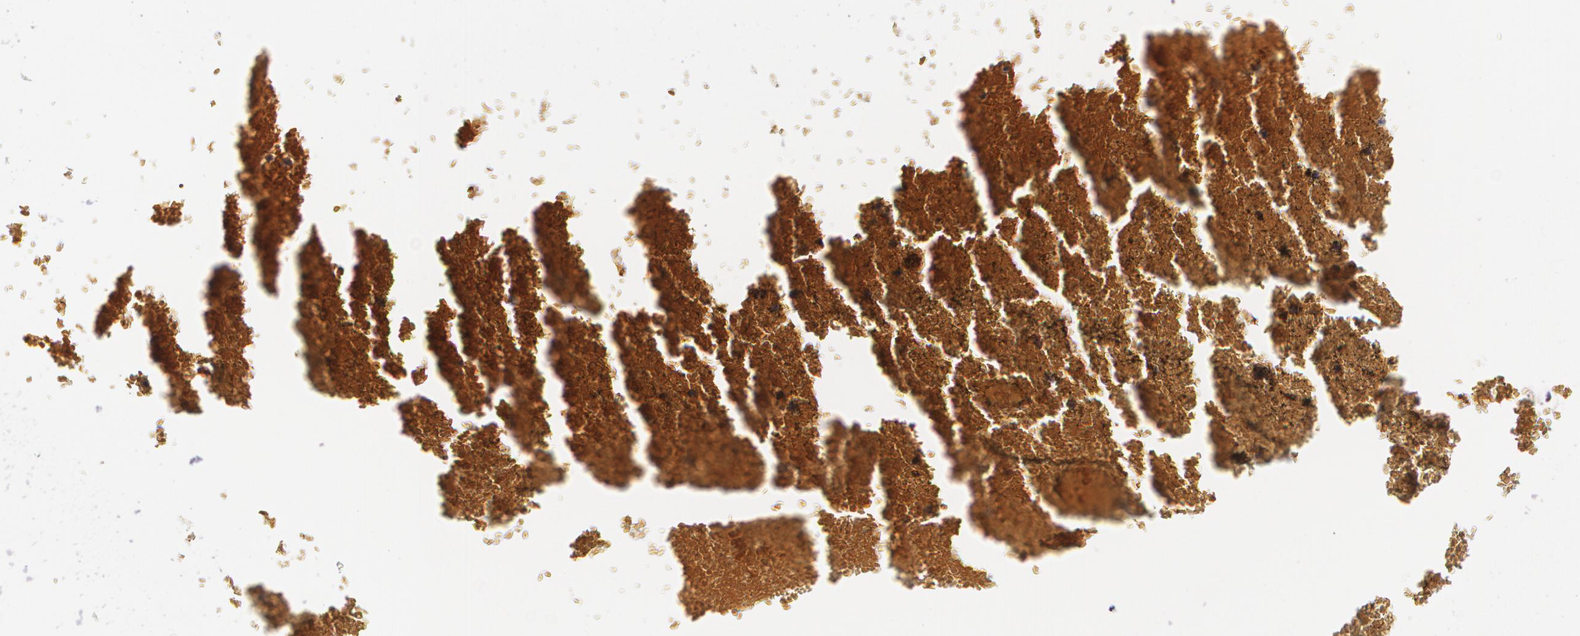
{"staining": {"intensity": "negative", "quantity": "none", "location": "none"}, "tissue": "adipose tissue", "cell_type": "Adipocytes", "image_type": "normal", "snomed": [{"axis": "morphology", "description": "Normal tissue, NOS"}, {"axis": "topography", "description": "Vascular tissue"}], "caption": "The histopathology image shows no staining of adipocytes in benign adipose tissue.", "gene": "CCL17", "patient": {"sex": "male", "age": 41}}